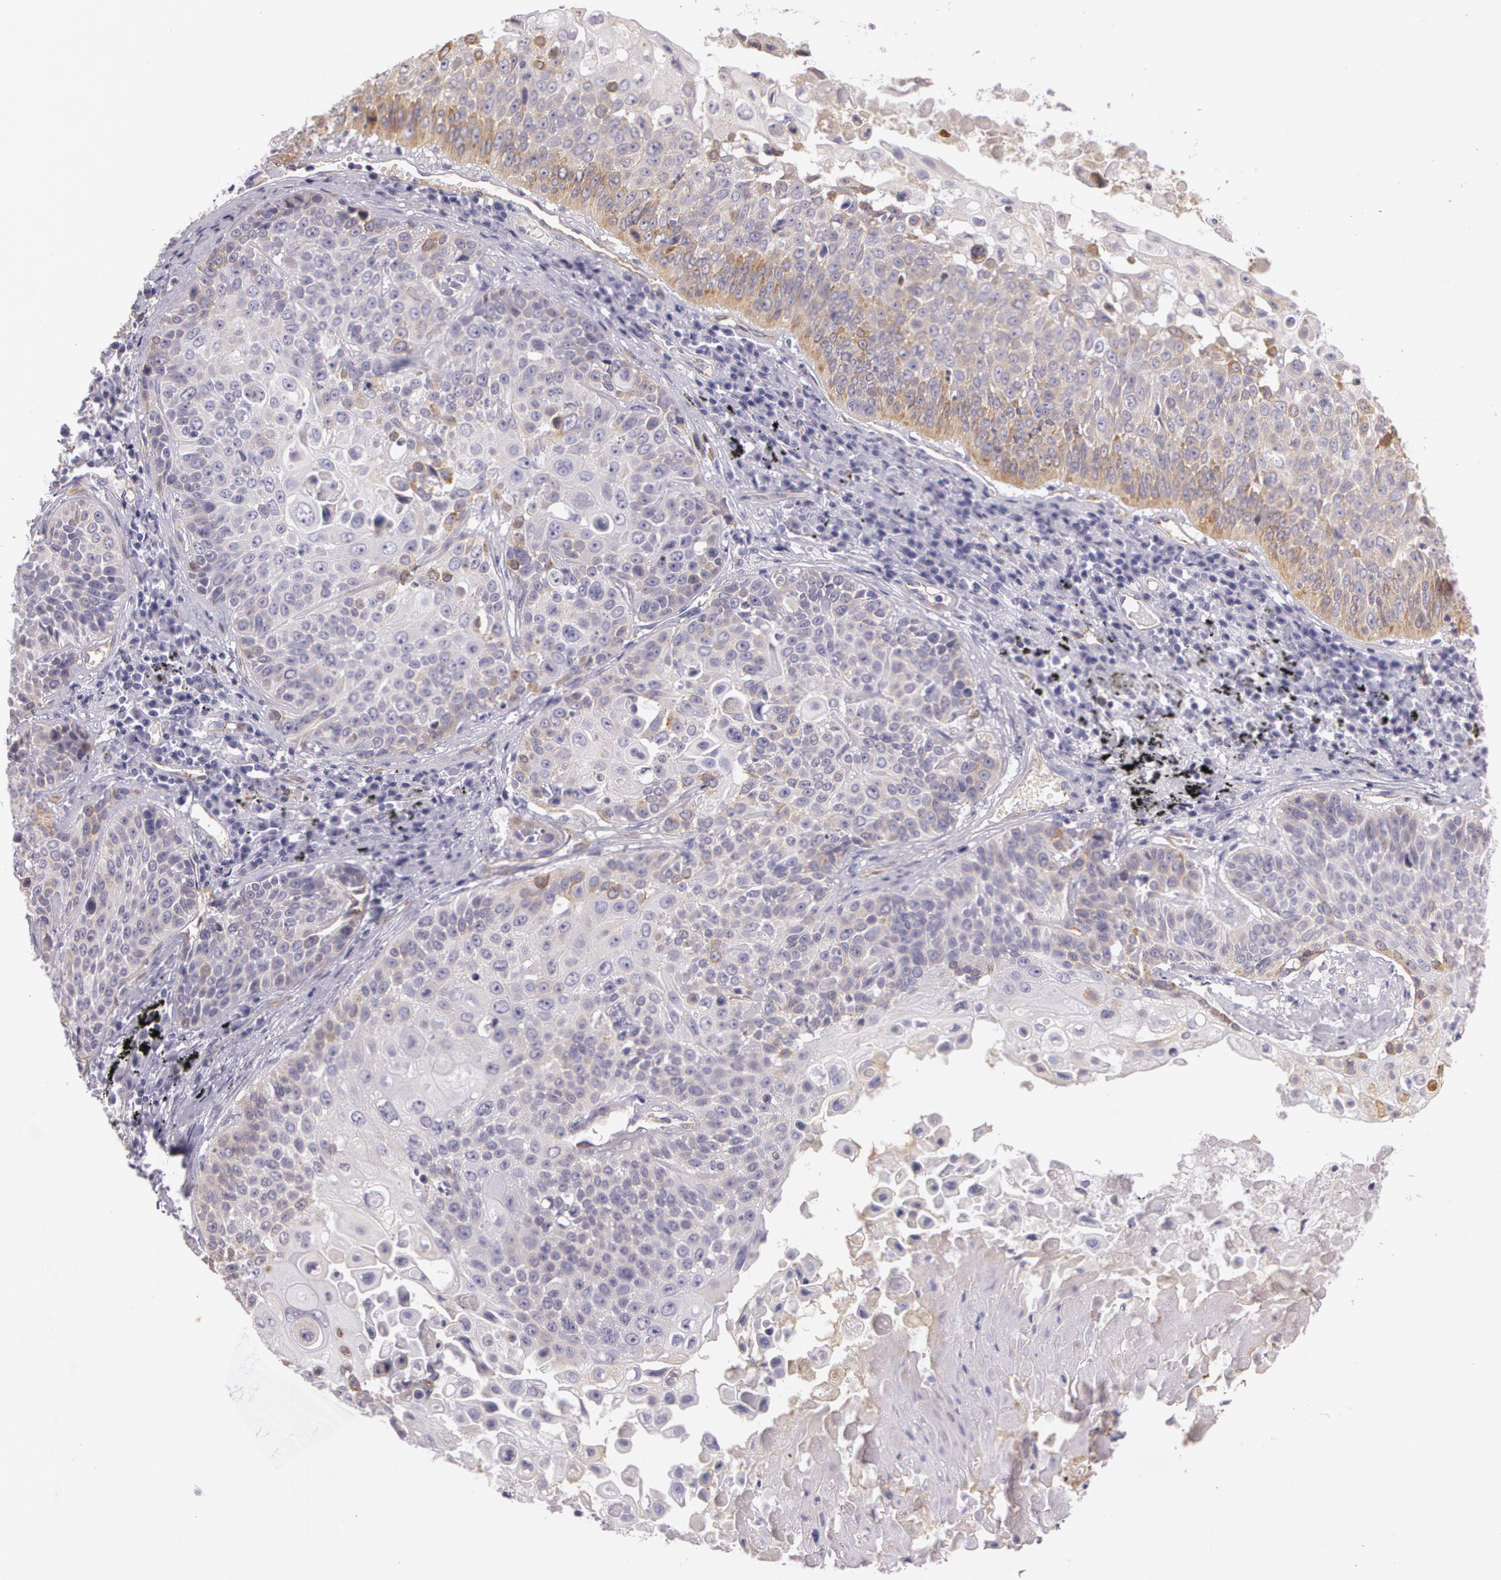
{"staining": {"intensity": "weak", "quantity": ">75%", "location": "cytoplasmic/membranous"}, "tissue": "lung cancer", "cell_type": "Tumor cells", "image_type": "cancer", "snomed": [{"axis": "morphology", "description": "Adenocarcinoma, NOS"}, {"axis": "topography", "description": "Lung"}], "caption": "Brown immunohistochemical staining in adenocarcinoma (lung) reveals weak cytoplasmic/membranous staining in approximately >75% of tumor cells.", "gene": "APP", "patient": {"sex": "male", "age": 60}}